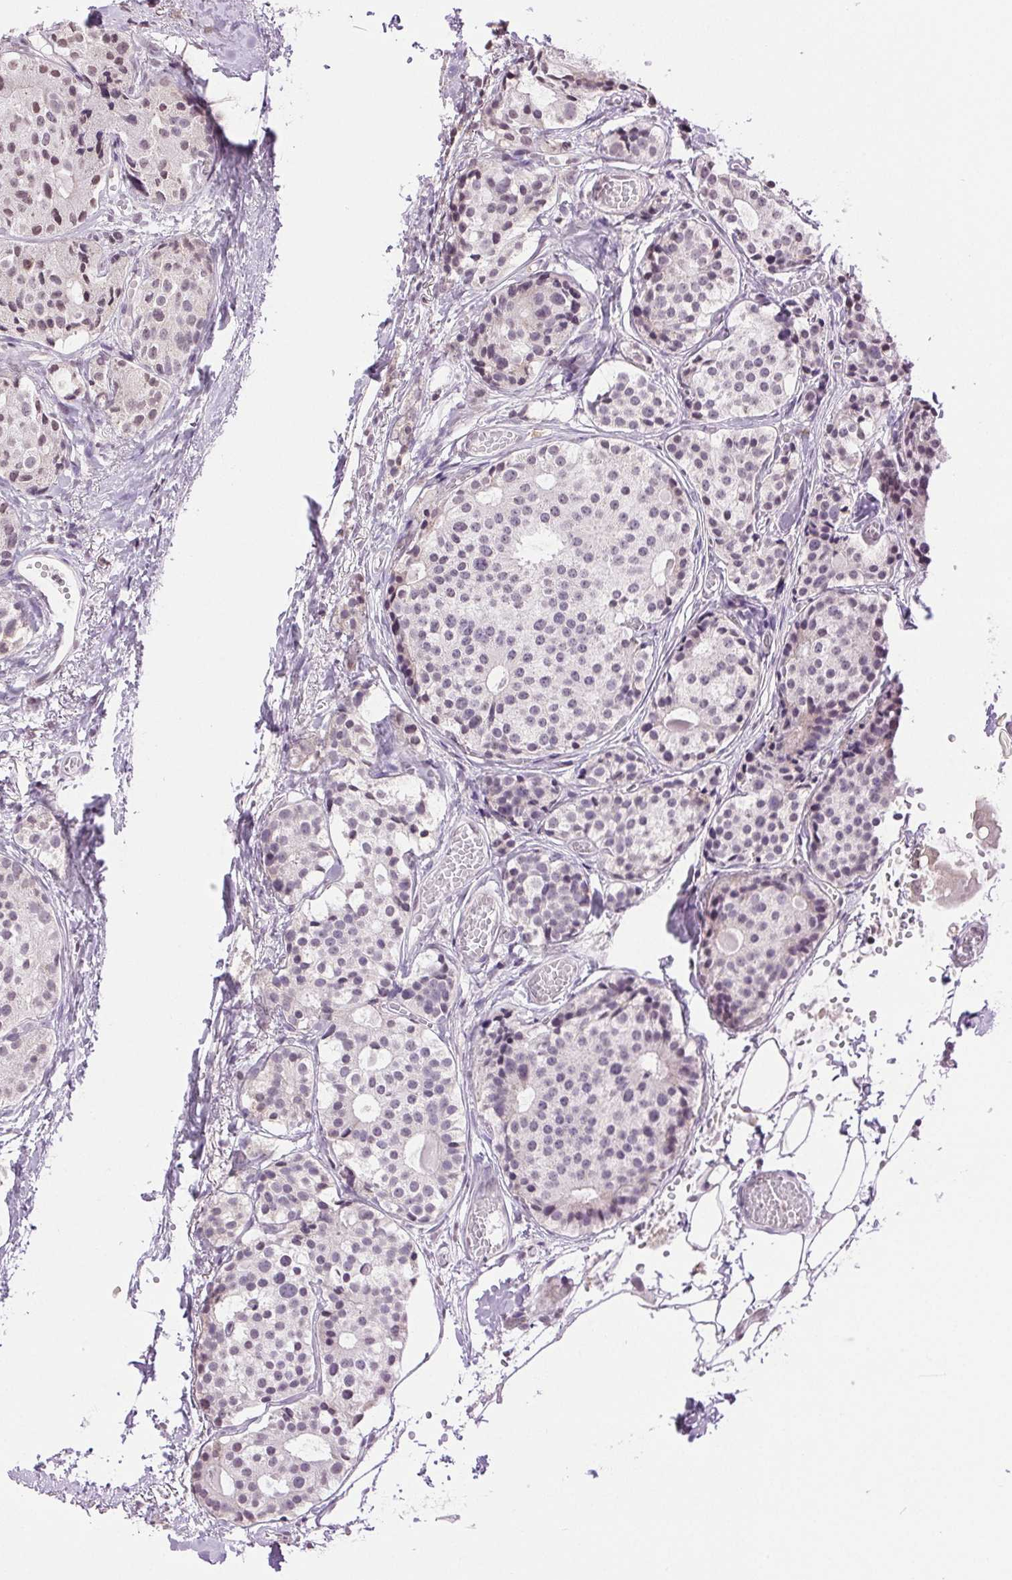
{"staining": {"intensity": "weak", "quantity": "<25%", "location": "nuclear"}, "tissue": "carcinoid", "cell_type": "Tumor cells", "image_type": "cancer", "snomed": [{"axis": "morphology", "description": "Carcinoid, malignant, NOS"}, {"axis": "topography", "description": "Small intestine"}], "caption": "IHC histopathology image of neoplastic tissue: human carcinoid stained with DAB exhibits no significant protein staining in tumor cells. Nuclei are stained in blue.", "gene": "TNNT3", "patient": {"sex": "female", "age": 65}}